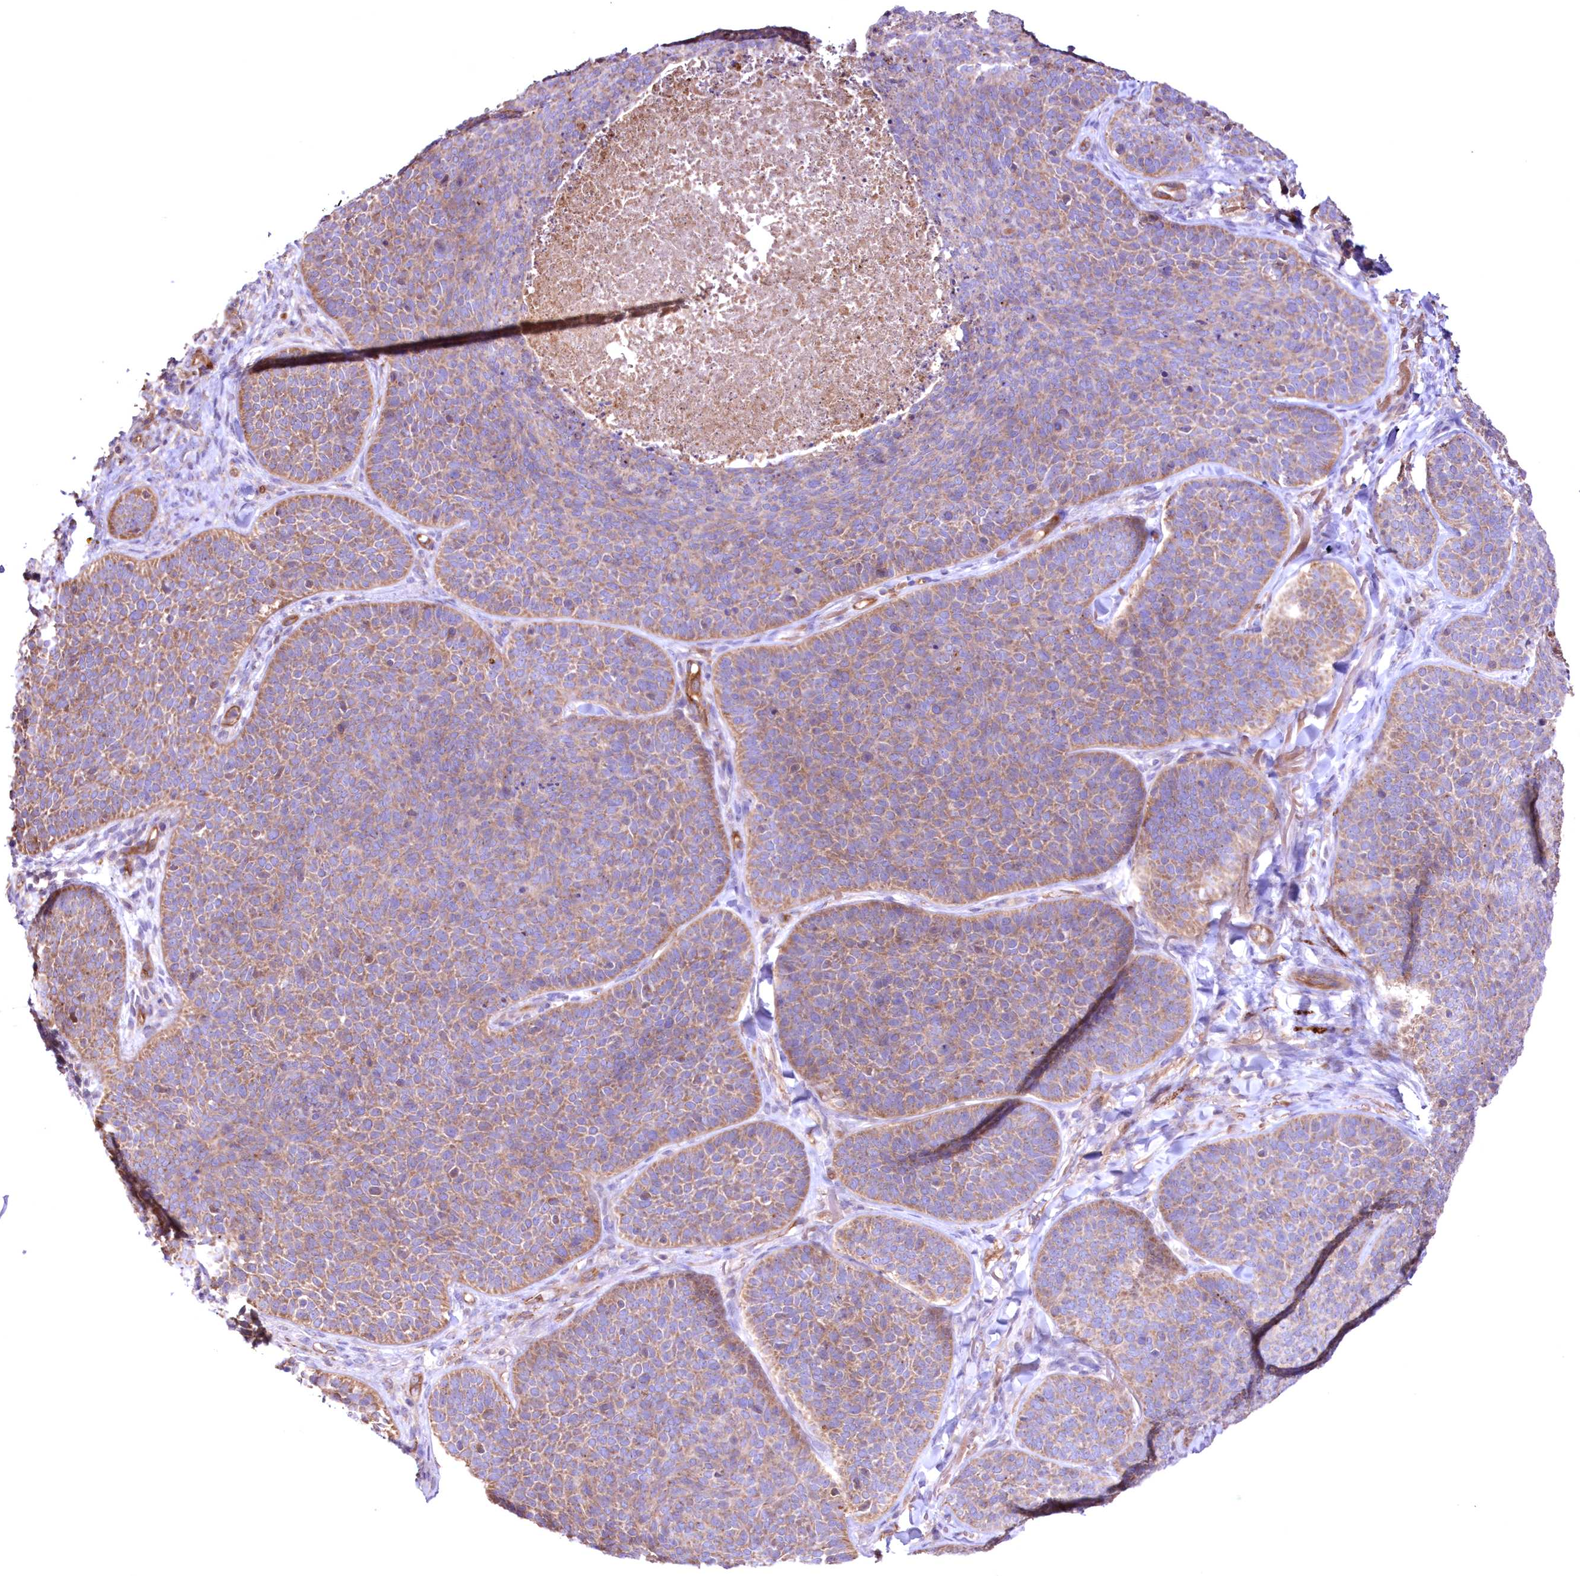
{"staining": {"intensity": "moderate", "quantity": "25%-75%", "location": "cytoplasmic/membranous"}, "tissue": "skin cancer", "cell_type": "Tumor cells", "image_type": "cancer", "snomed": [{"axis": "morphology", "description": "Basal cell carcinoma"}, {"axis": "topography", "description": "Skin"}], "caption": "An IHC image of tumor tissue is shown. Protein staining in brown highlights moderate cytoplasmic/membranous positivity in basal cell carcinoma (skin) within tumor cells. (brown staining indicates protein expression, while blue staining denotes nuclei).", "gene": "FCHO2", "patient": {"sex": "male", "age": 85}}